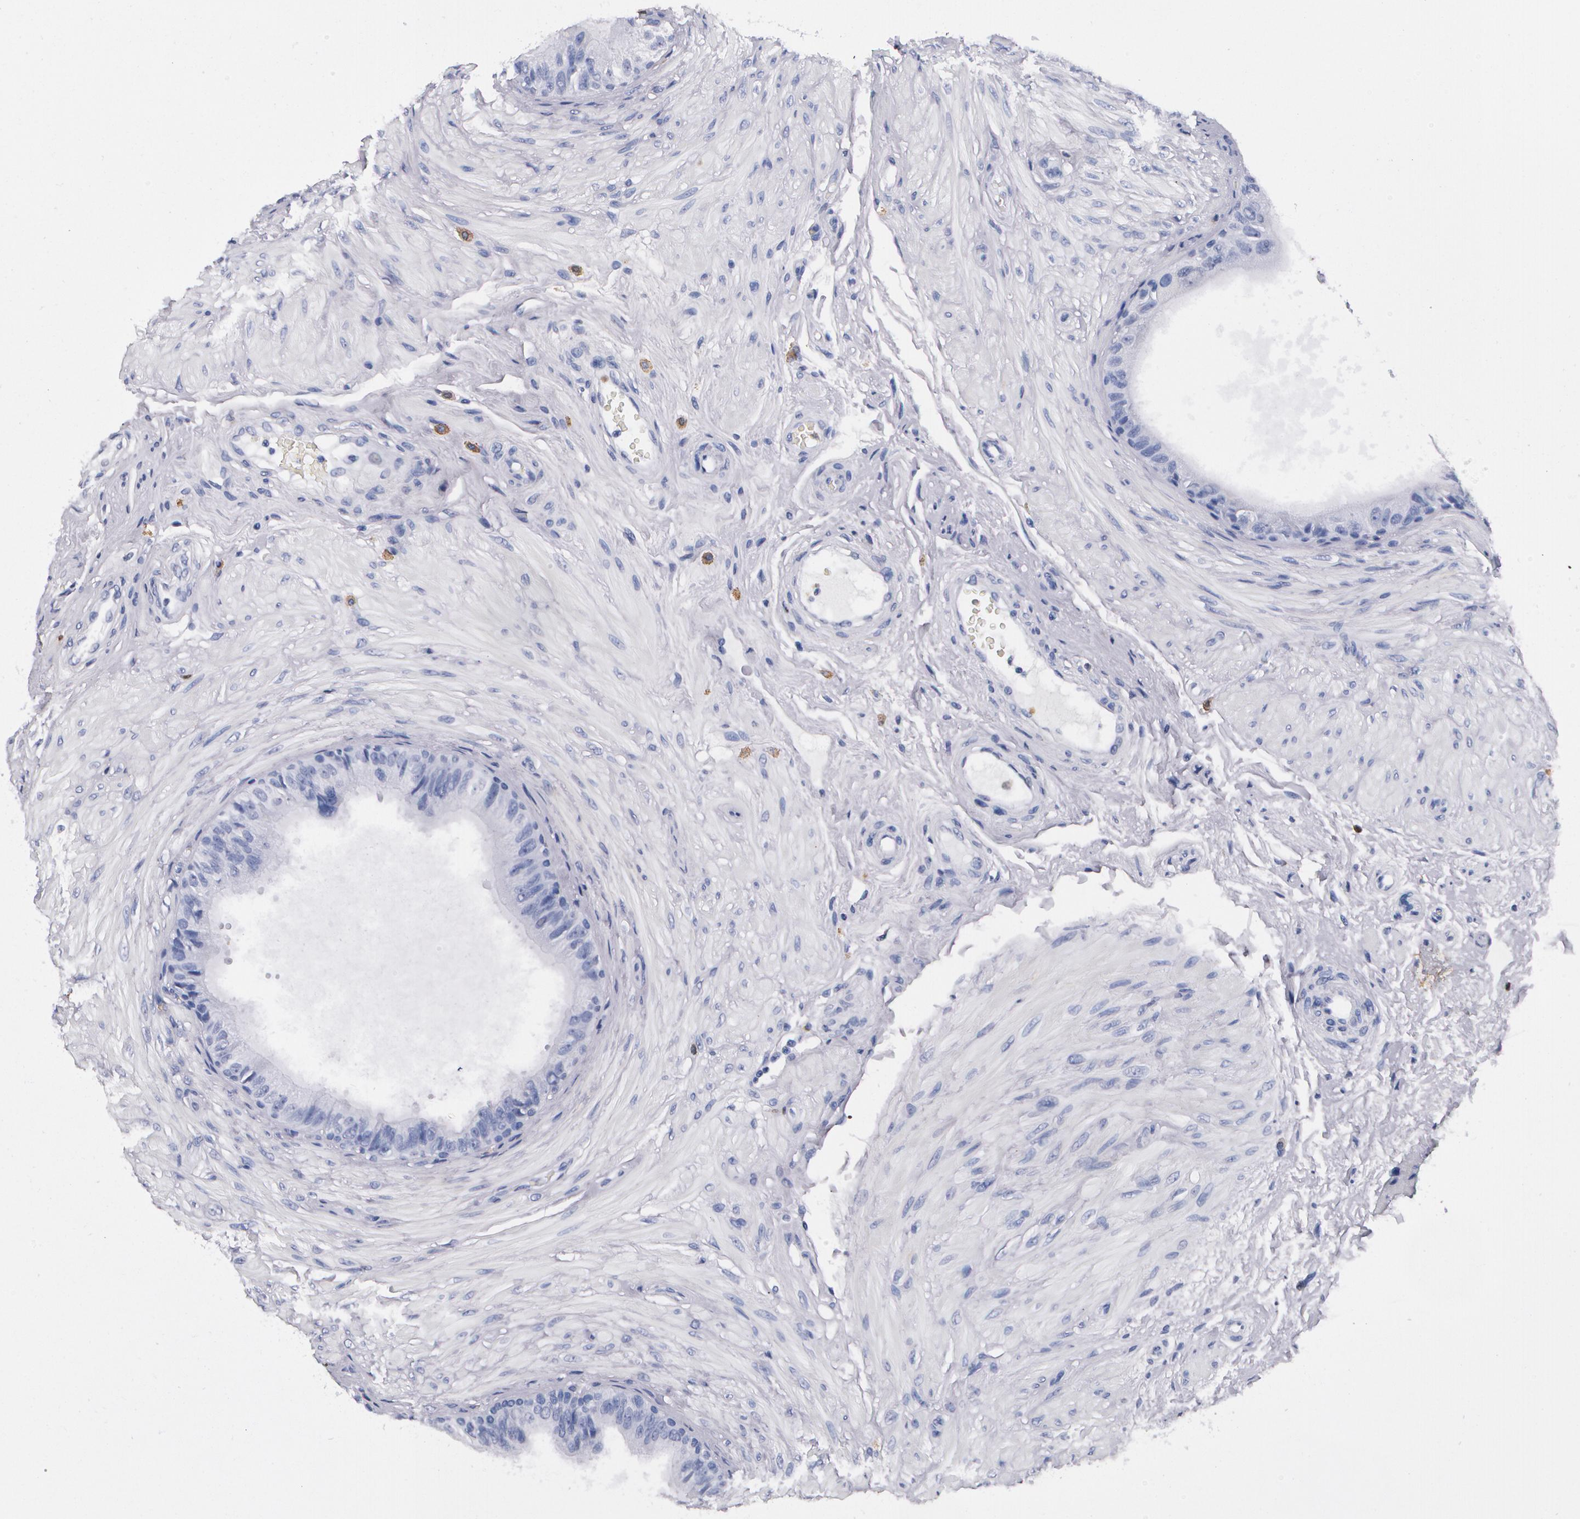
{"staining": {"intensity": "negative", "quantity": "none", "location": "none"}, "tissue": "epididymis", "cell_type": "Glandular cells", "image_type": "normal", "snomed": [{"axis": "morphology", "description": "Normal tissue, NOS"}, {"axis": "topography", "description": "Epididymis"}], "caption": "The histopathology image demonstrates no staining of glandular cells in unremarkable epididymis.", "gene": "S100A8", "patient": {"sex": "male", "age": 68}}